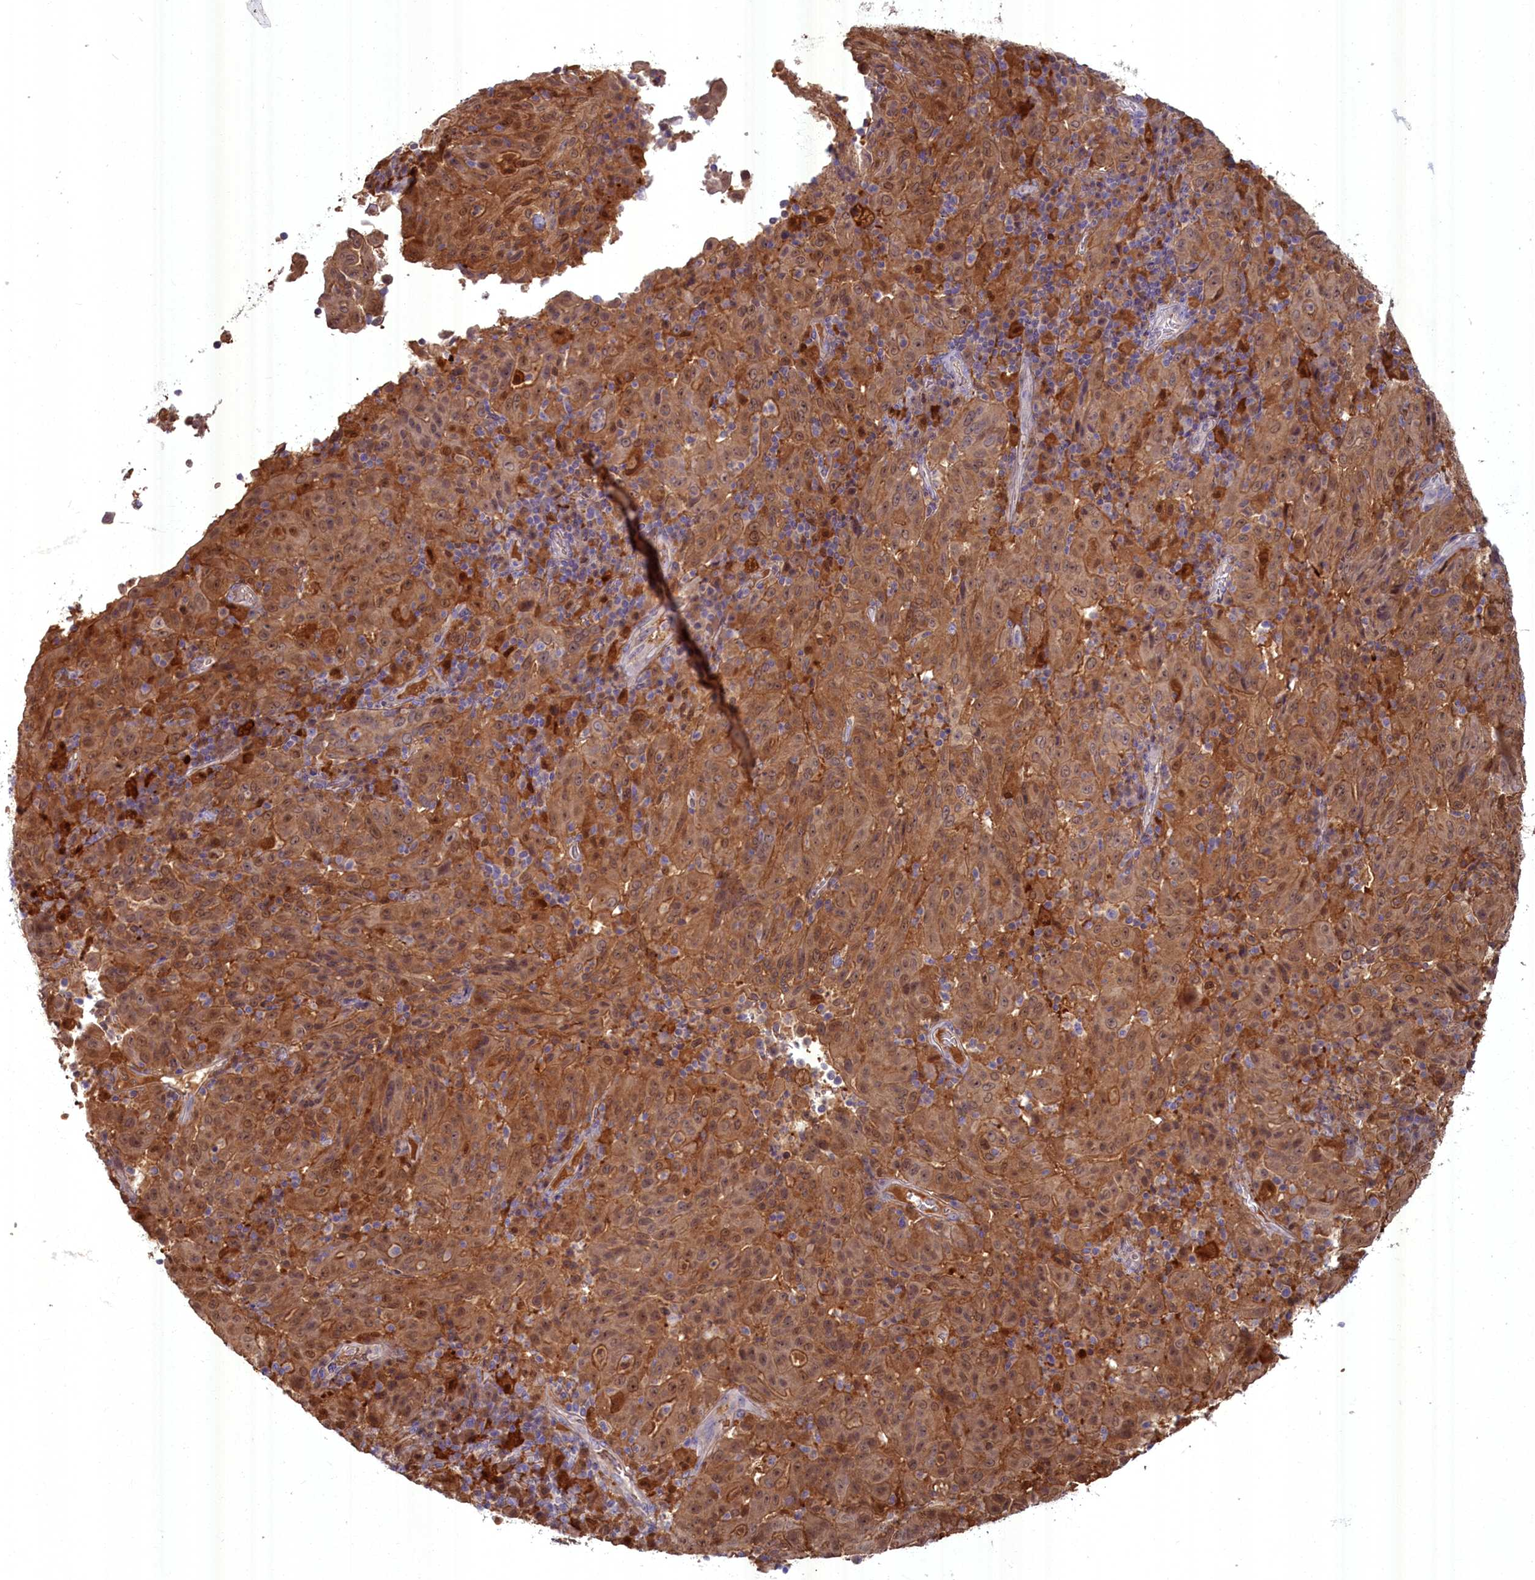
{"staining": {"intensity": "moderate", "quantity": ">75%", "location": "cytoplasmic/membranous"}, "tissue": "pancreatic cancer", "cell_type": "Tumor cells", "image_type": "cancer", "snomed": [{"axis": "morphology", "description": "Adenocarcinoma, NOS"}, {"axis": "topography", "description": "Pancreas"}], "caption": "IHC of human adenocarcinoma (pancreatic) demonstrates medium levels of moderate cytoplasmic/membranous expression in approximately >75% of tumor cells. (IHC, brightfield microscopy, high magnification).", "gene": "BLVRB", "patient": {"sex": "male", "age": 63}}